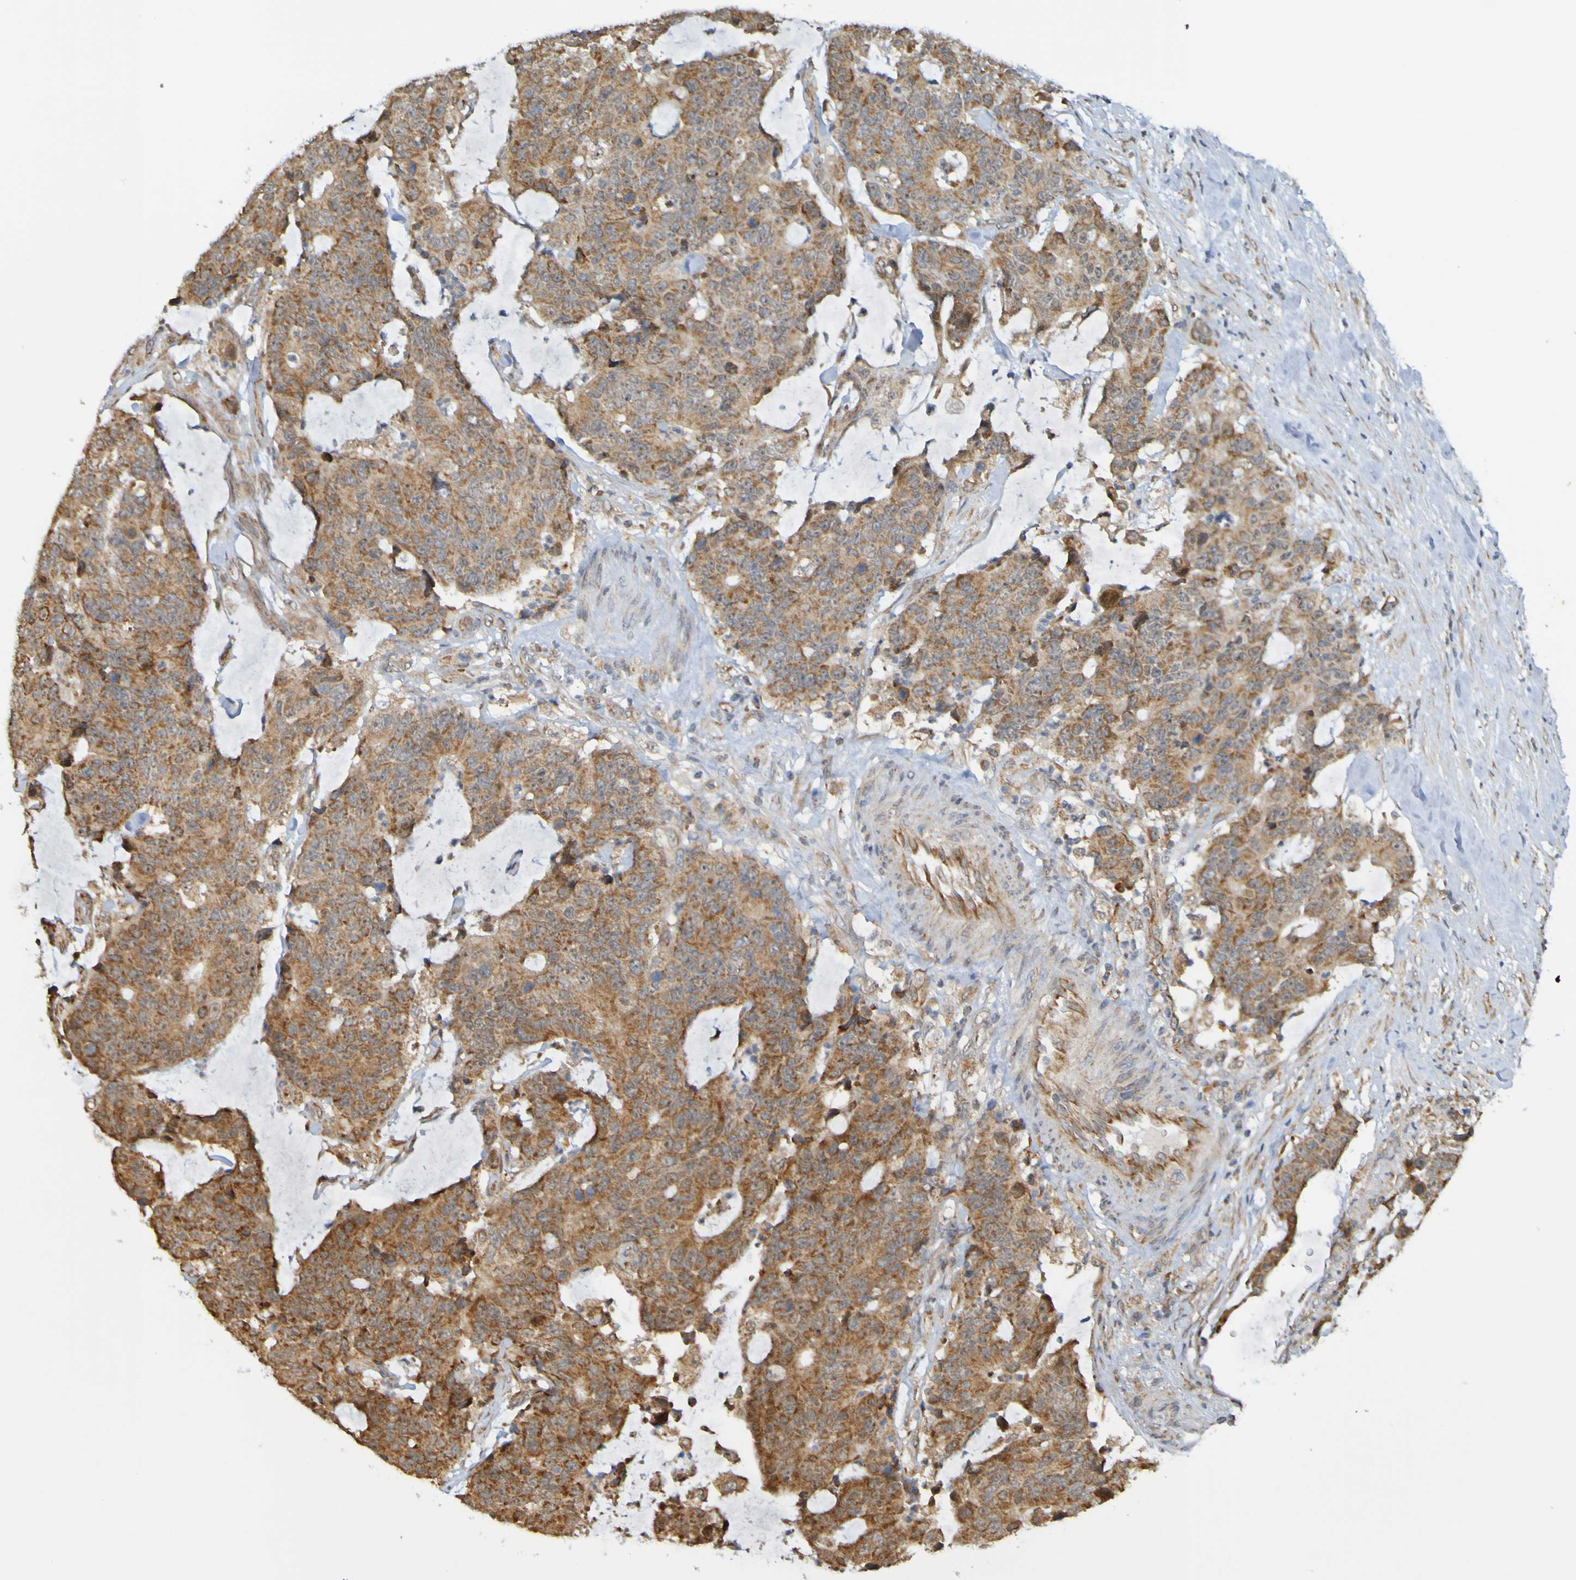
{"staining": {"intensity": "moderate", "quantity": ">75%", "location": "cytoplasmic/membranous"}, "tissue": "colorectal cancer", "cell_type": "Tumor cells", "image_type": "cancer", "snomed": [{"axis": "morphology", "description": "Adenocarcinoma, NOS"}, {"axis": "topography", "description": "Colon"}], "caption": "Adenocarcinoma (colorectal) tissue displays moderate cytoplasmic/membranous staining in approximately >75% of tumor cells", "gene": "TMBIM1", "patient": {"sex": "female", "age": 86}}